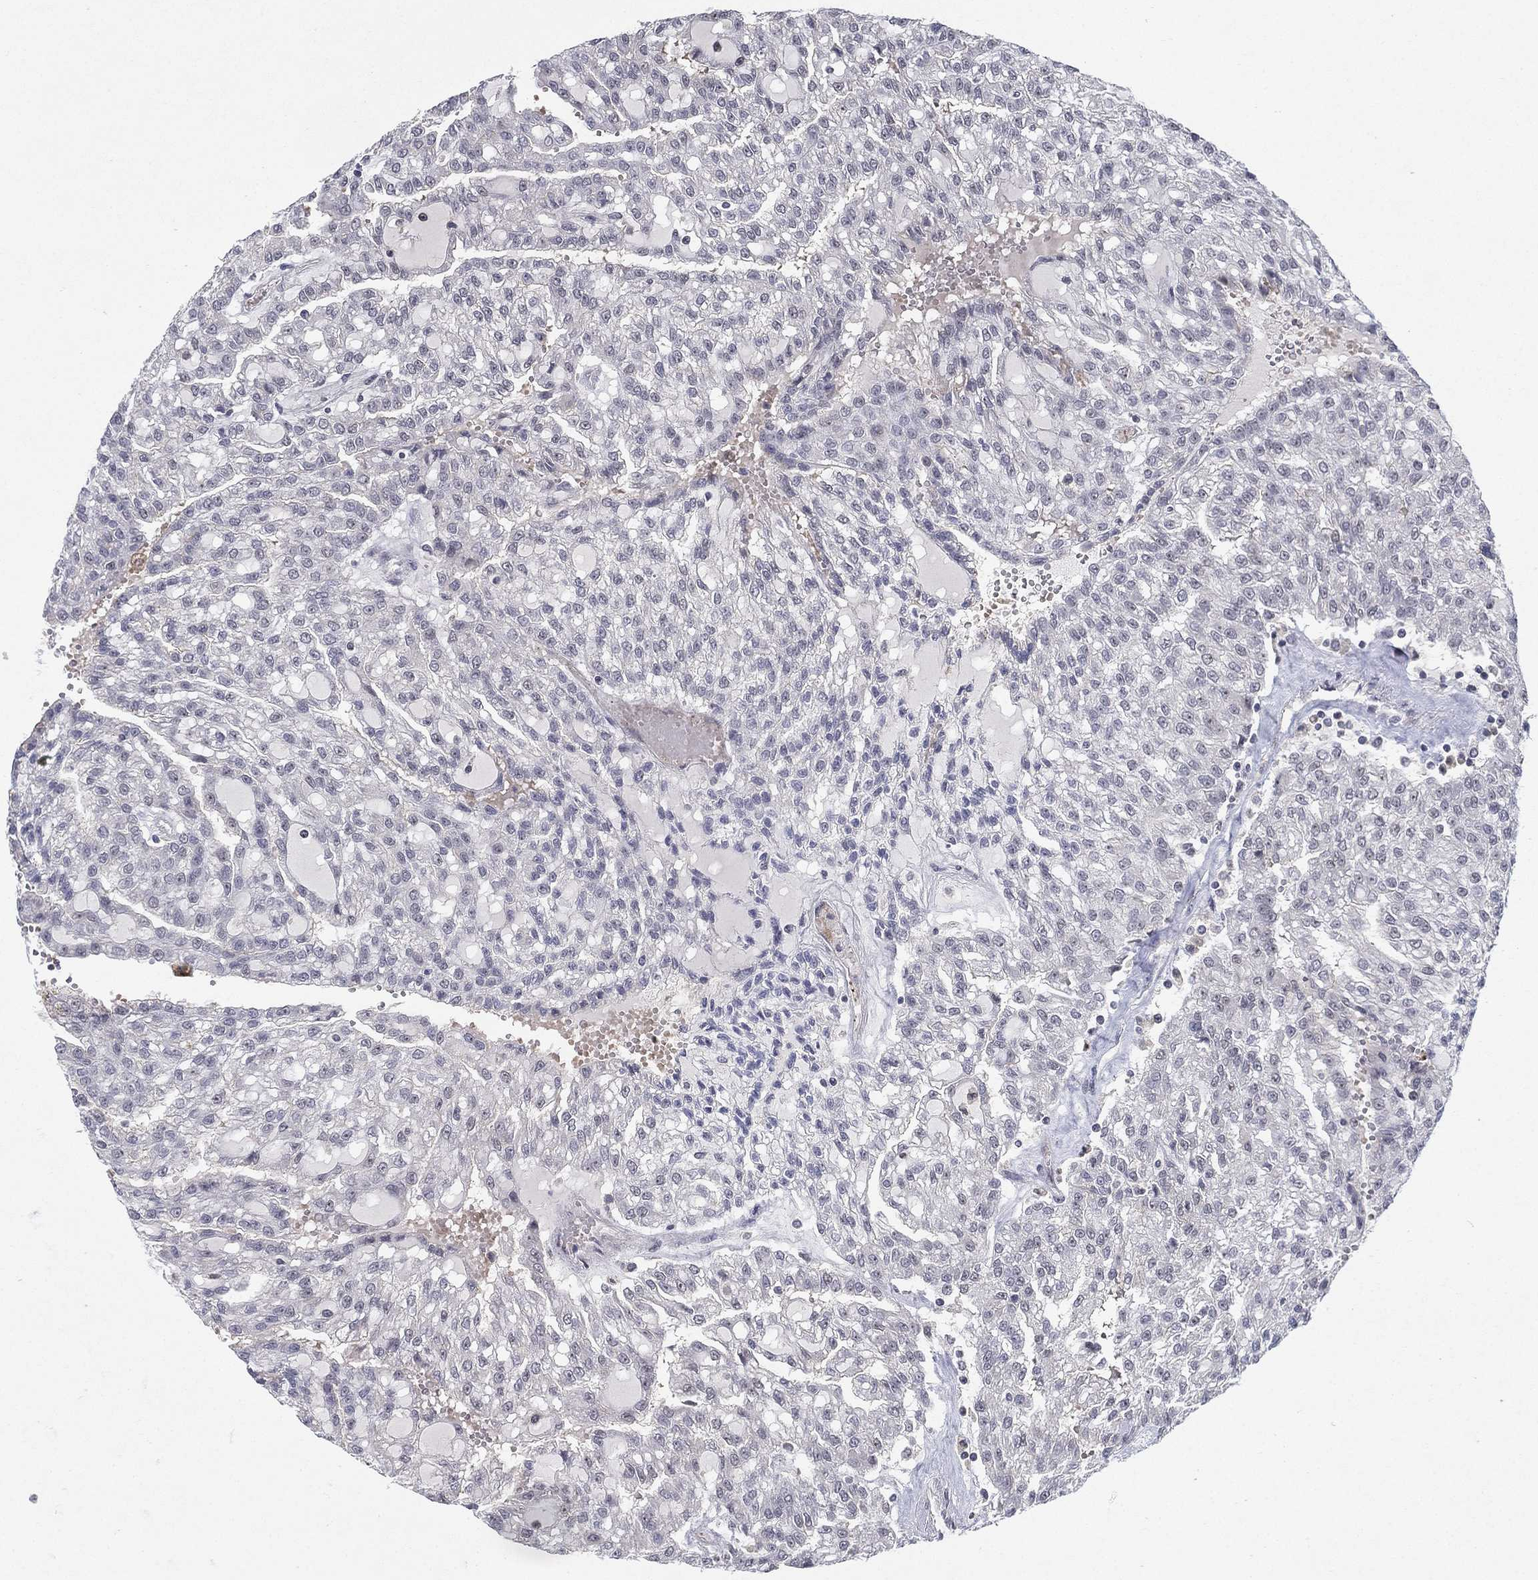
{"staining": {"intensity": "moderate", "quantity": "<25%", "location": "nuclear"}, "tissue": "renal cancer", "cell_type": "Tumor cells", "image_type": "cancer", "snomed": [{"axis": "morphology", "description": "Adenocarcinoma, NOS"}, {"axis": "topography", "description": "Kidney"}], "caption": "IHC image of adenocarcinoma (renal) stained for a protein (brown), which shows low levels of moderate nuclear positivity in approximately <25% of tumor cells.", "gene": "DGCR8", "patient": {"sex": "male", "age": 63}}